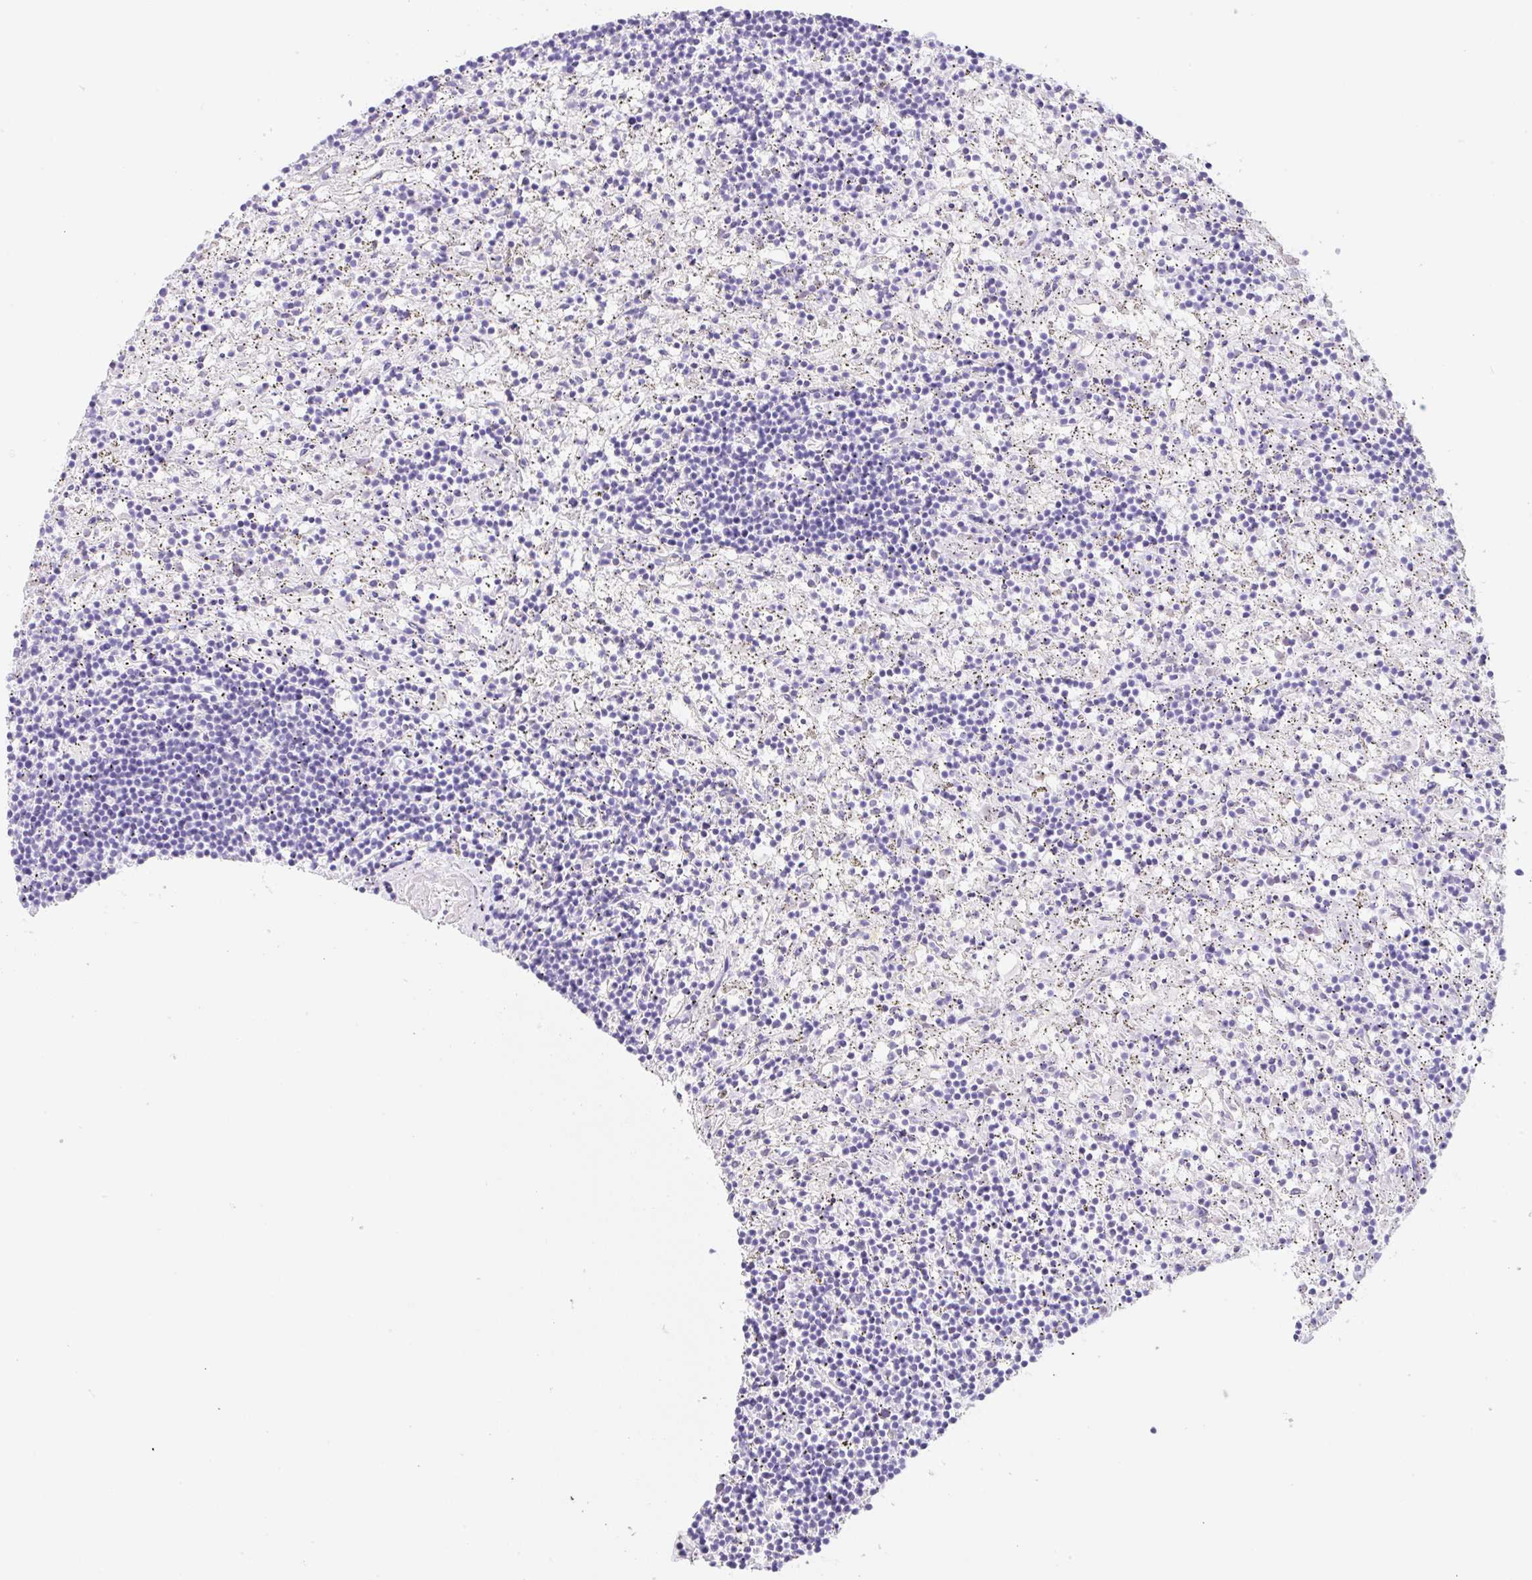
{"staining": {"intensity": "negative", "quantity": "none", "location": "none"}, "tissue": "lymphoma", "cell_type": "Tumor cells", "image_type": "cancer", "snomed": [{"axis": "morphology", "description": "Malignant lymphoma, non-Hodgkin's type, Low grade"}, {"axis": "topography", "description": "Spleen"}], "caption": "A micrograph of human lymphoma is negative for staining in tumor cells.", "gene": "KLK8", "patient": {"sex": "male", "age": 76}}